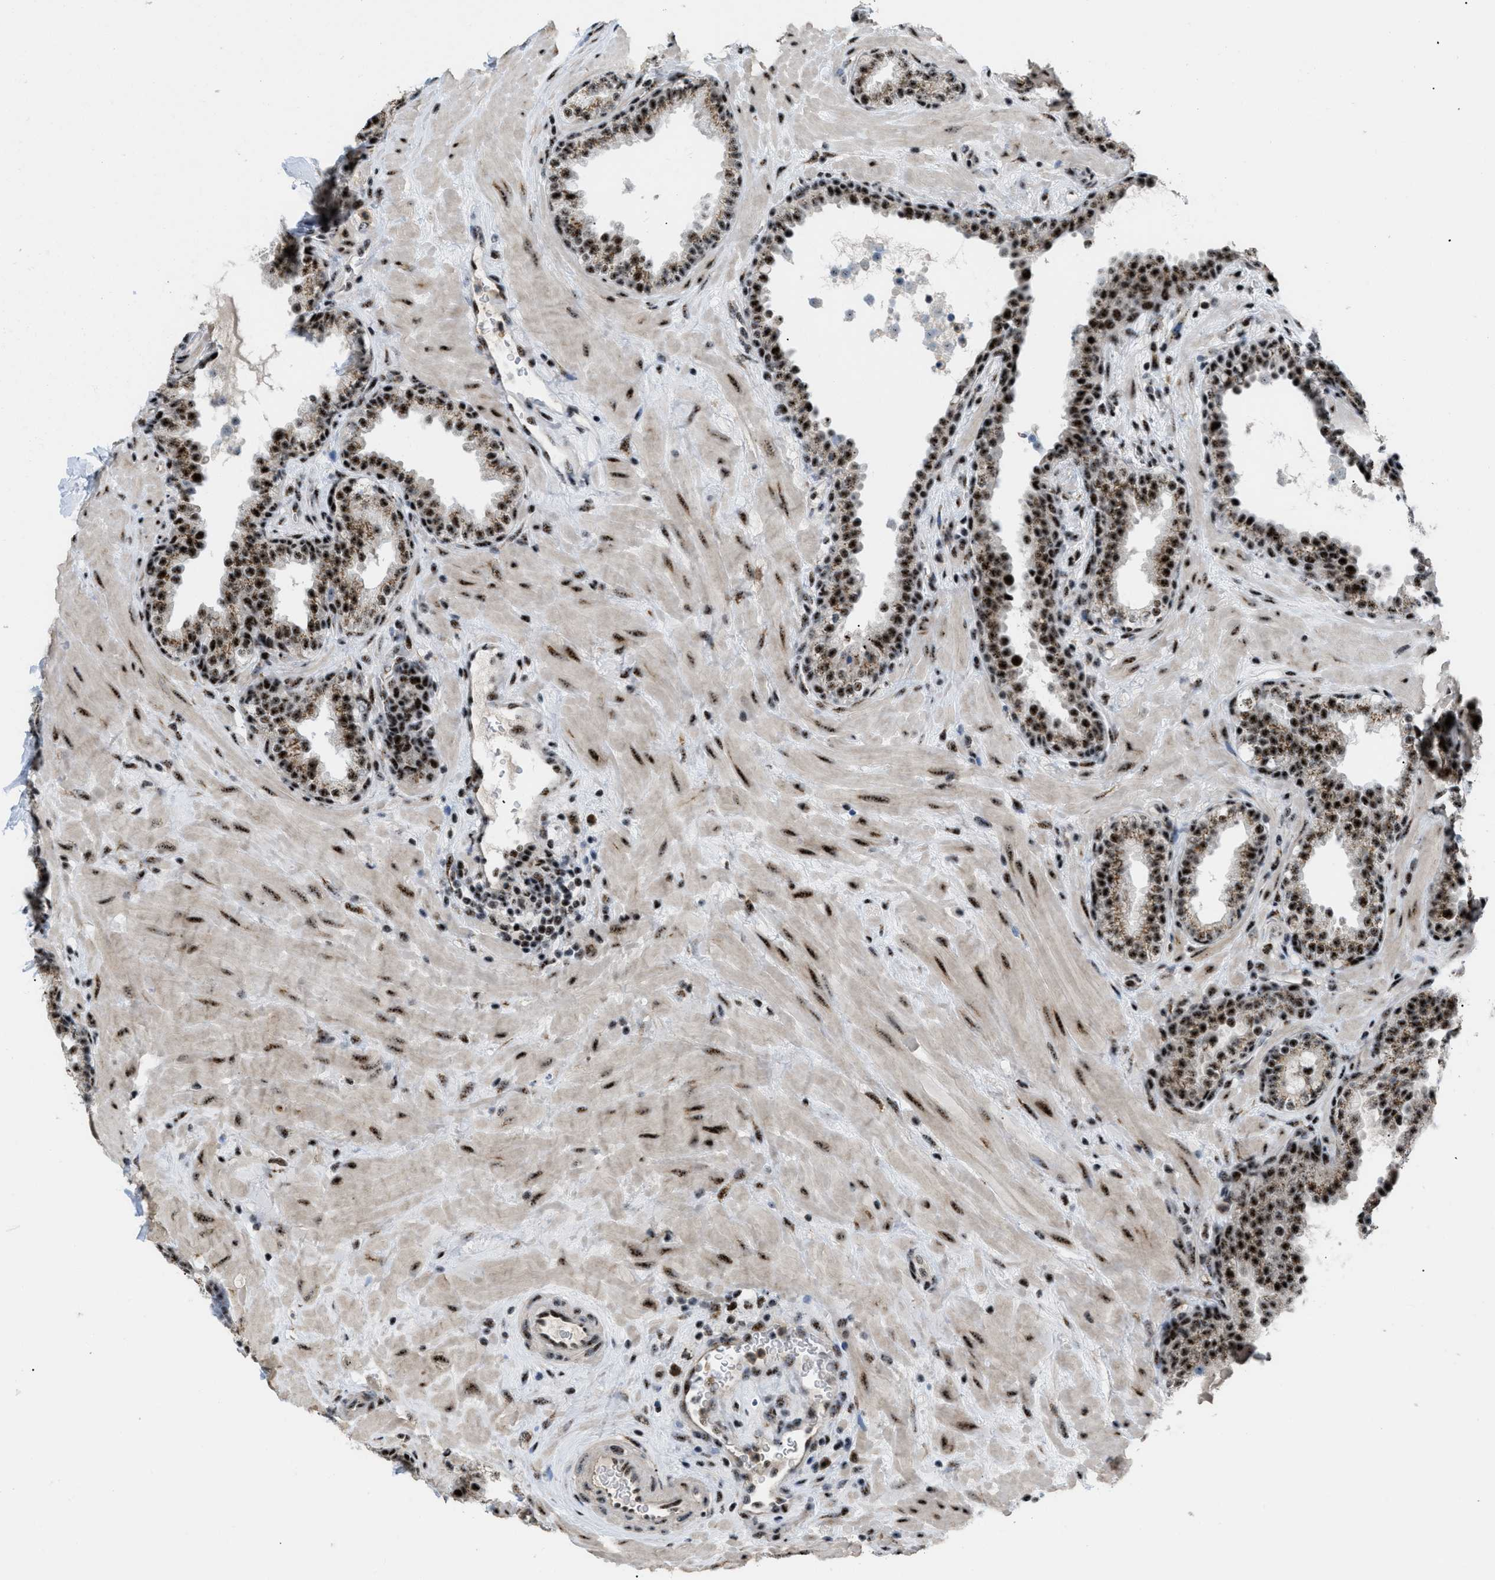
{"staining": {"intensity": "strong", "quantity": ">75%", "location": "nuclear"}, "tissue": "prostate", "cell_type": "Glandular cells", "image_type": "normal", "snomed": [{"axis": "morphology", "description": "Normal tissue, NOS"}, {"axis": "topography", "description": "Prostate"}], "caption": "Glandular cells demonstrate strong nuclear positivity in approximately >75% of cells in unremarkable prostate.", "gene": "CDR2", "patient": {"sex": "male", "age": 51}}